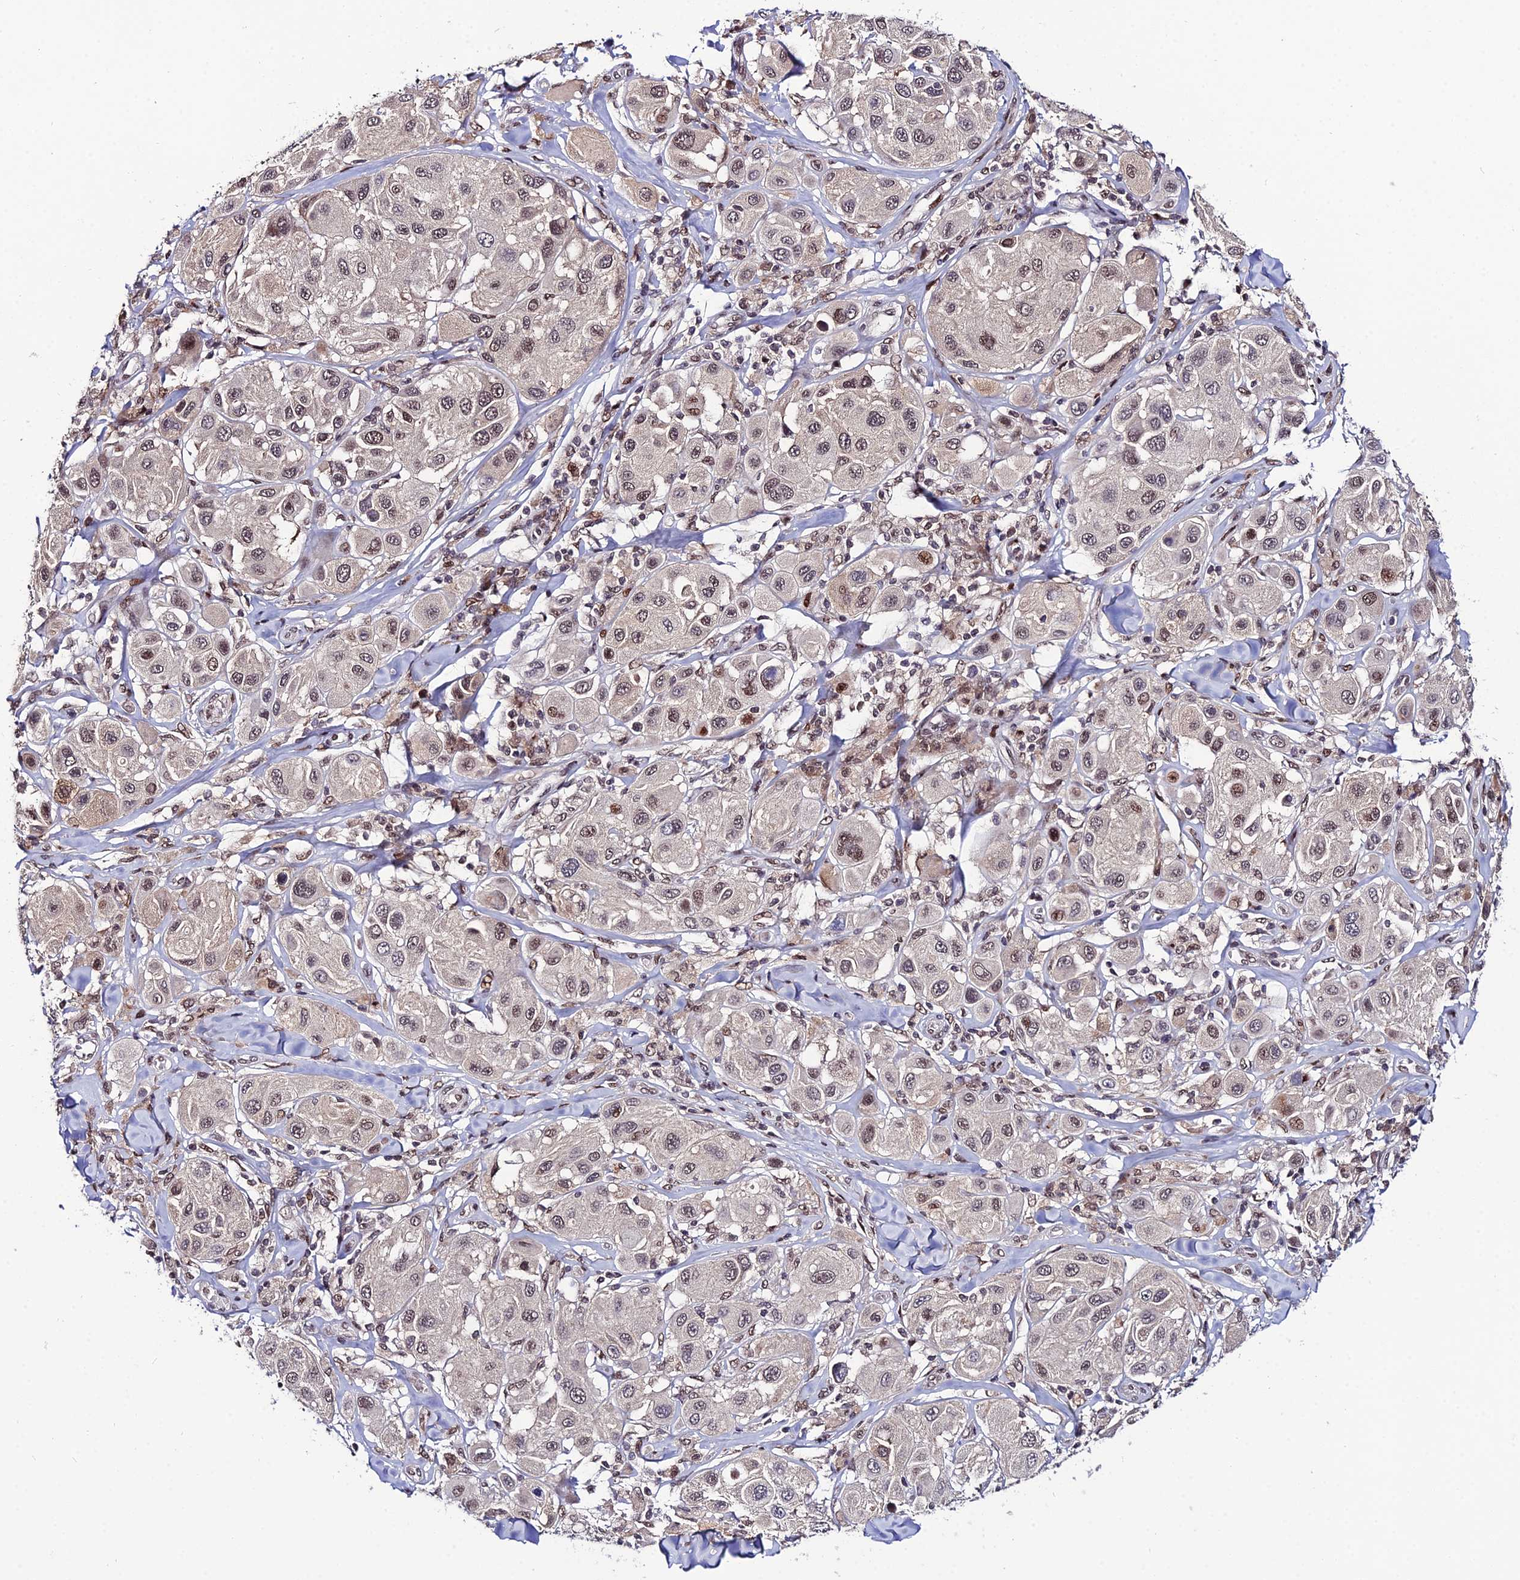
{"staining": {"intensity": "weak", "quantity": "25%-75%", "location": "nuclear"}, "tissue": "melanoma", "cell_type": "Tumor cells", "image_type": "cancer", "snomed": [{"axis": "morphology", "description": "Malignant melanoma, Metastatic site"}, {"axis": "topography", "description": "Skin"}], "caption": "Malignant melanoma (metastatic site) was stained to show a protein in brown. There is low levels of weak nuclear expression in approximately 25%-75% of tumor cells. Using DAB (3,3'-diaminobenzidine) (brown) and hematoxylin (blue) stains, captured at high magnification using brightfield microscopy.", "gene": "SYT15", "patient": {"sex": "male", "age": 41}}